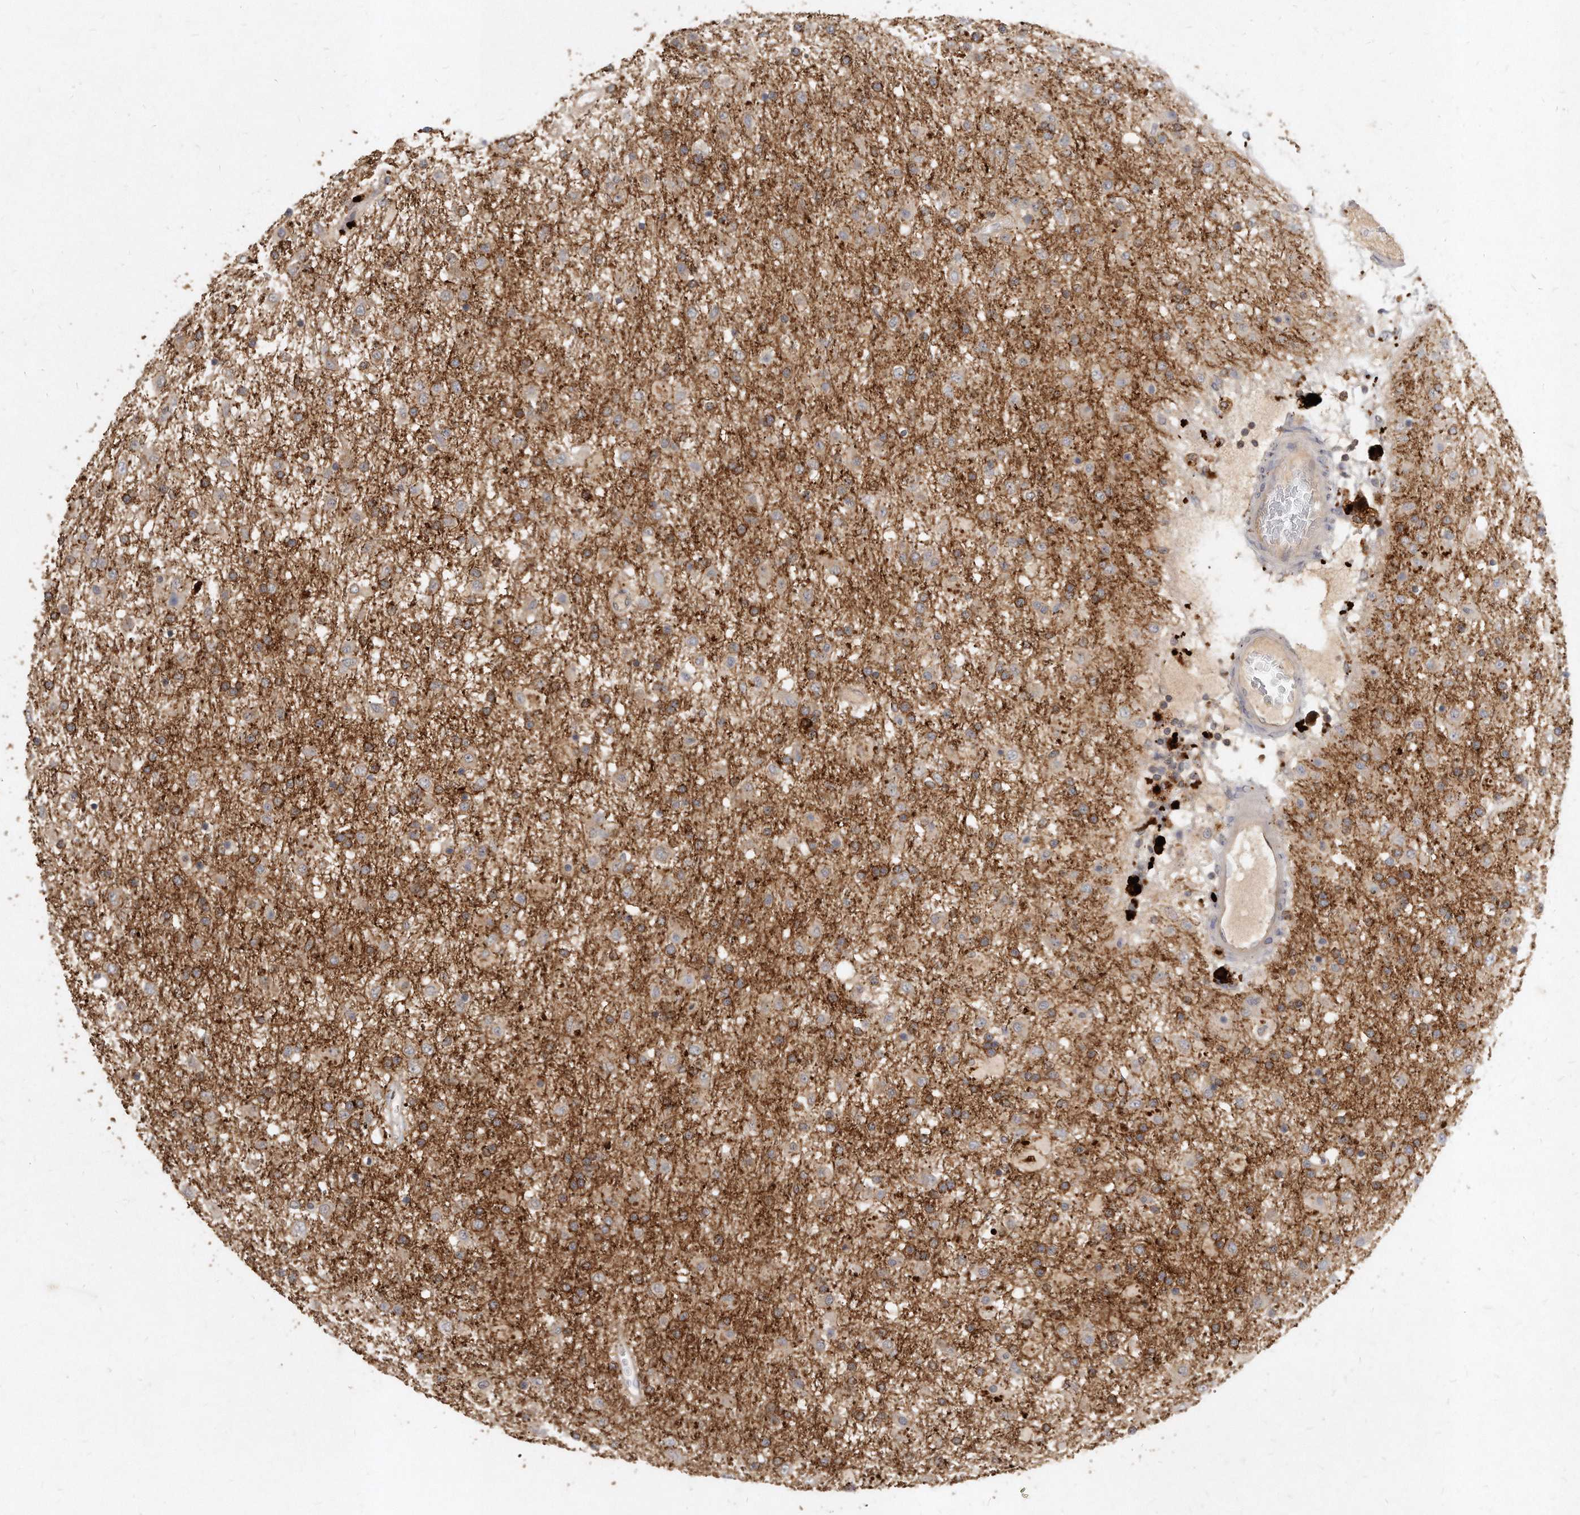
{"staining": {"intensity": "moderate", "quantity": ">75%", "location": "cytoplasmic/membranous"}, "tissue": "glioma", "cell_type": "Tumor cells", "image_type": "cancer", "snomed": [{"axis": "morphology", "description": "Glioma, malignant, Low grade"}, {"axis": "topography", "description": "Brain"}], "caption": "Protein expression analysis of glioma reveals moderate cytoplasmic/membranous positivity in about >75% of tumor cells.", "gene": "LGALS8", "patient": {"sex": "male", "age": 65}}